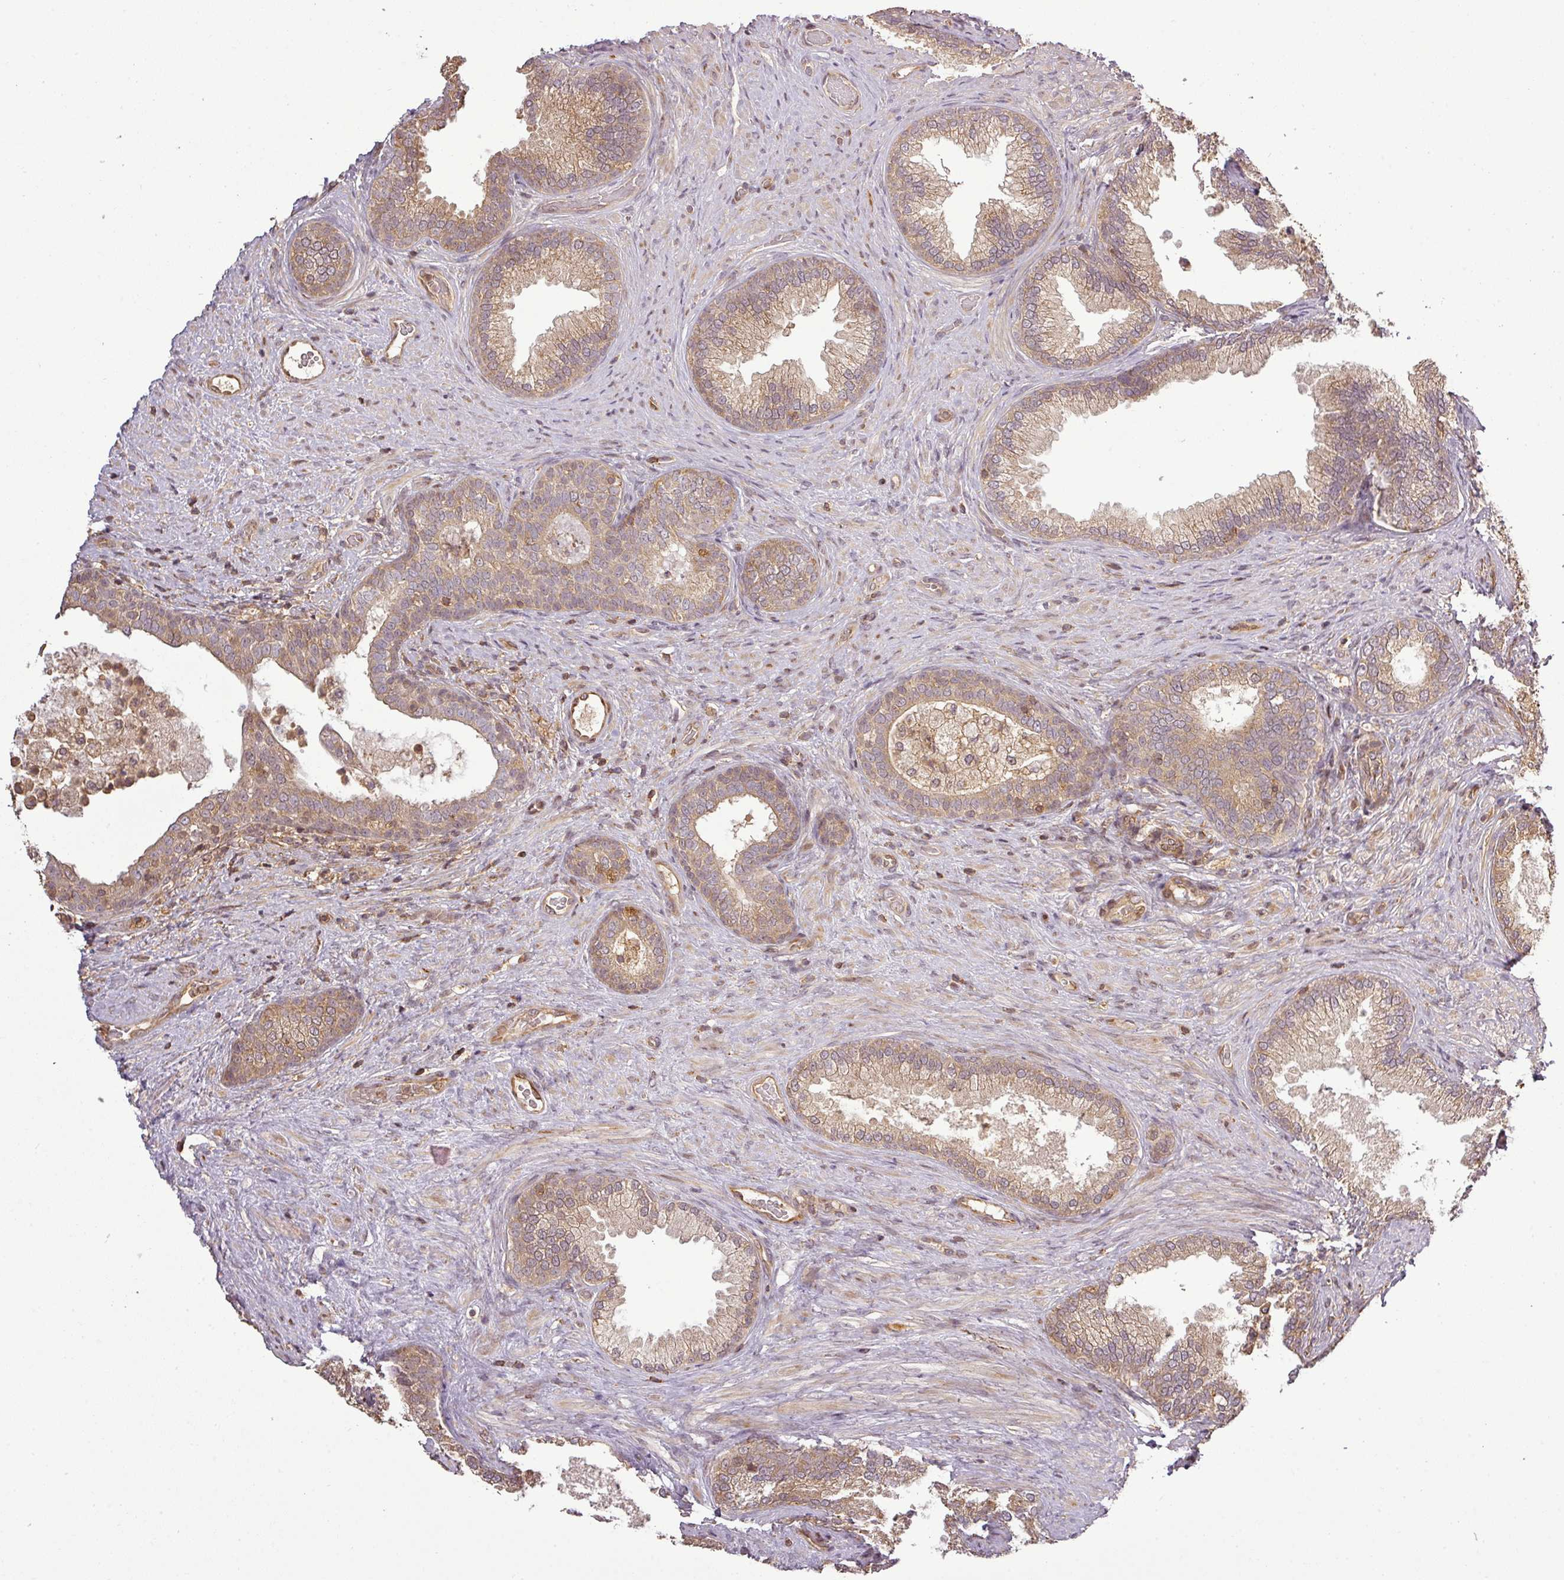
{"staining": {"intensity": "moderate", "quantity": ">75%", "location": "cytoplasmic/membranous"}, "tissue": "prostate", "cell_type": "Glandular cells", "image_type": "normal", "snomed": [{"axis": "morphology", "description": "Normal tissue, NOS"}, {"axis": "topography", "description": "Prostate"}], "caption": "Prostate stained with DAB immunohistochemistry displays medium levels of moderate cytoplasmic/membranous expression in about >75% of glandular cells.", "gene": "FAIM", "patient": {"sex": "male", "age": 76}}